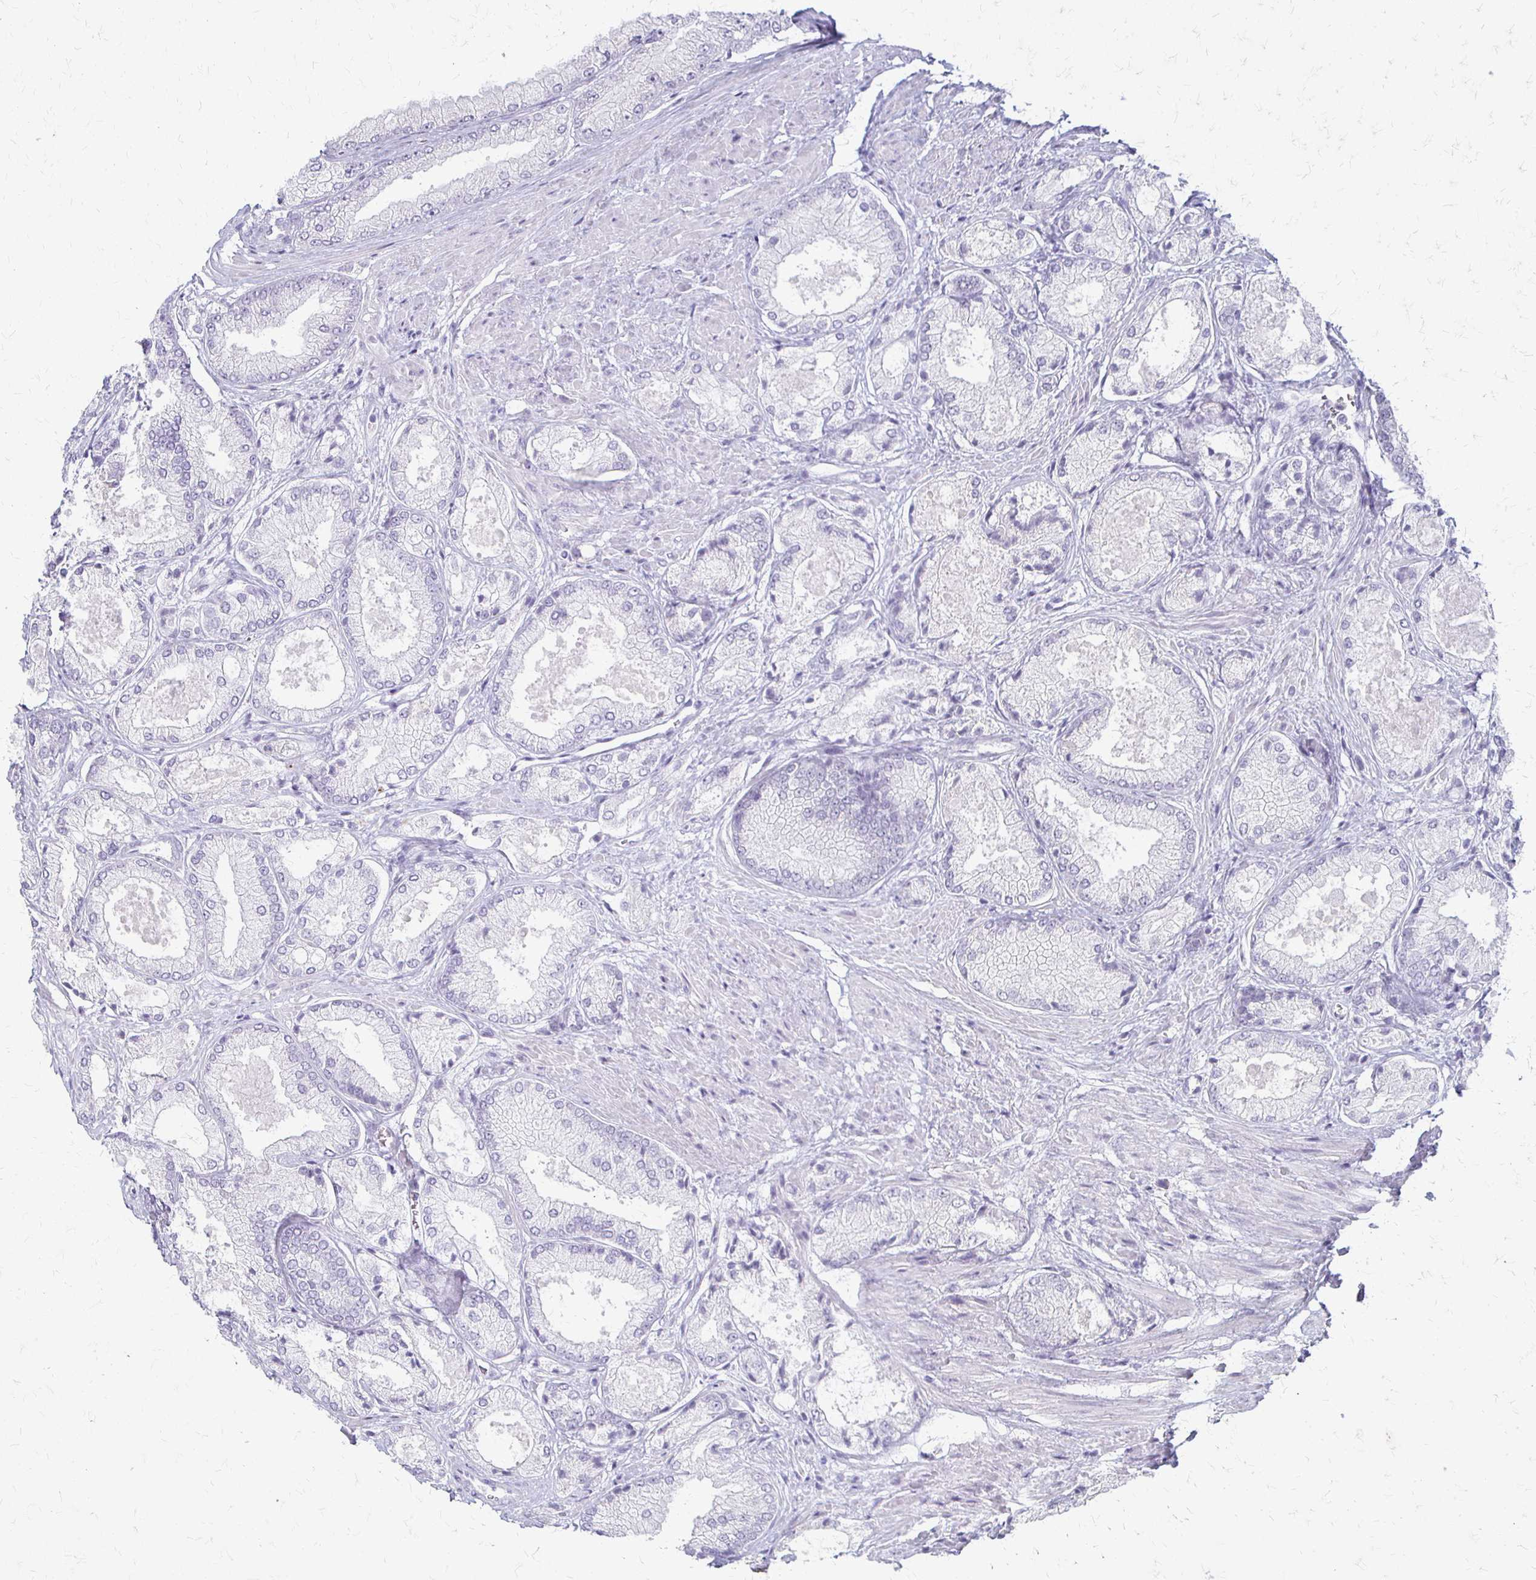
{"staining": {"intensity": "negative", "quantity": "none", "location": "none"}, "tissue": "prostate cancer", "cell_type": "Tumor cells", "image_type": "cancer", "snomed": [{"axis": "morphology", "description": "Adenocarcinoma, High grade"}, {"axis": "topography", "description": "Prostate"}], "caption": "The image exhibits no staining of tumor cells in prostate cancer (adenocarcinoma (high-grade)).", "gene": "ACP5", "patient": {"sex": "male", "age": 68}}